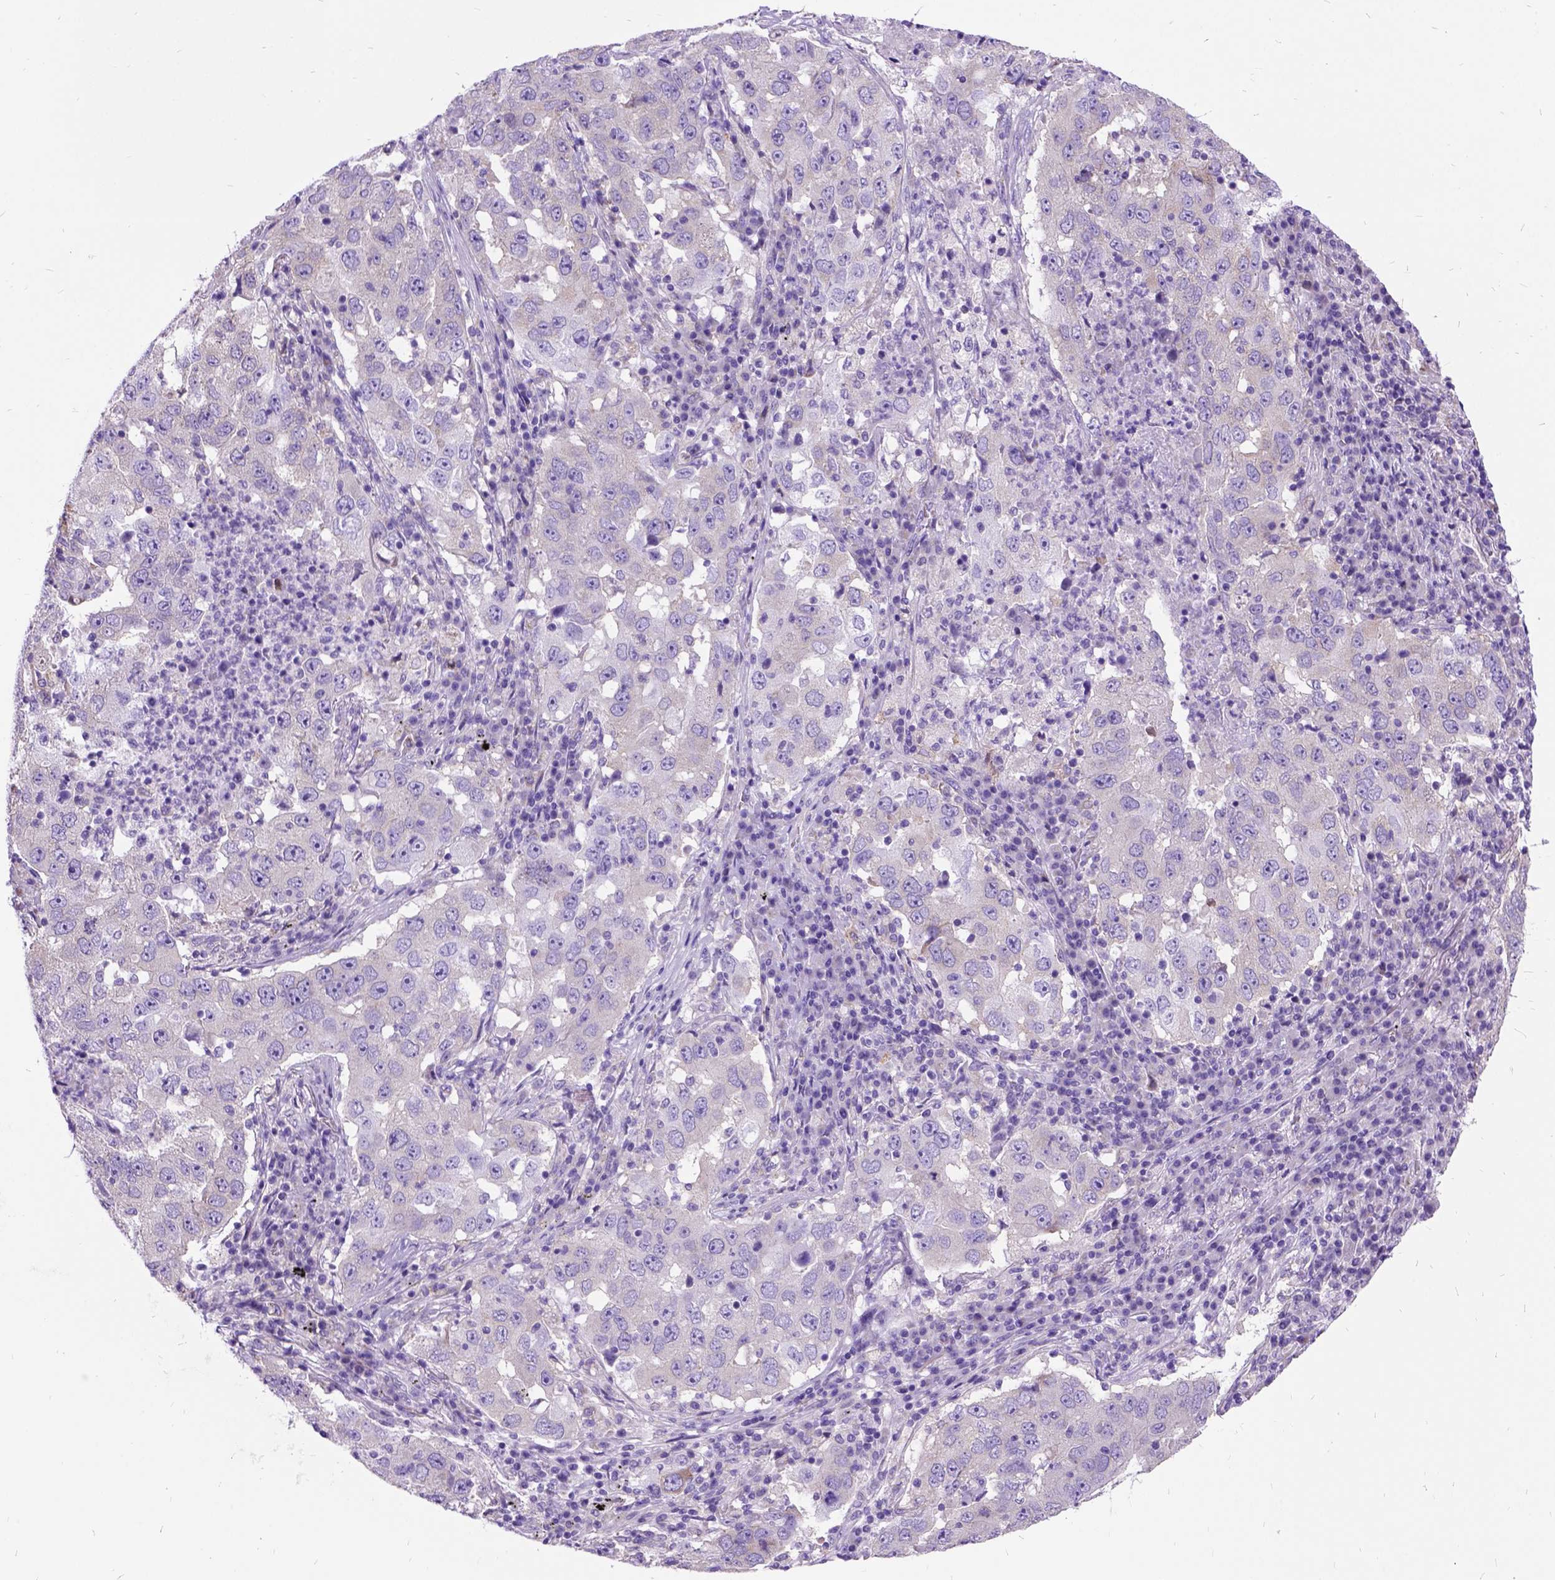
{"staining": {"intensity": "negative", "quantity": "none", "location": "none"}, "tissue": "lung cancer", "cell_type": "Tumor cells", "image_type": "cancer", "snomed": [{"axis": "morphology", "description": "Adenocarcinoma, NOS"}, {"axis": "topography", "description": "Lung"}], "caption": "Immunohistochemistry (IHC) of human adenocarcinoma (lung) demonstrates no expression in tumor cells.", "gene": "CFAP54", "patient": {"sex": "male", "age": 73}}